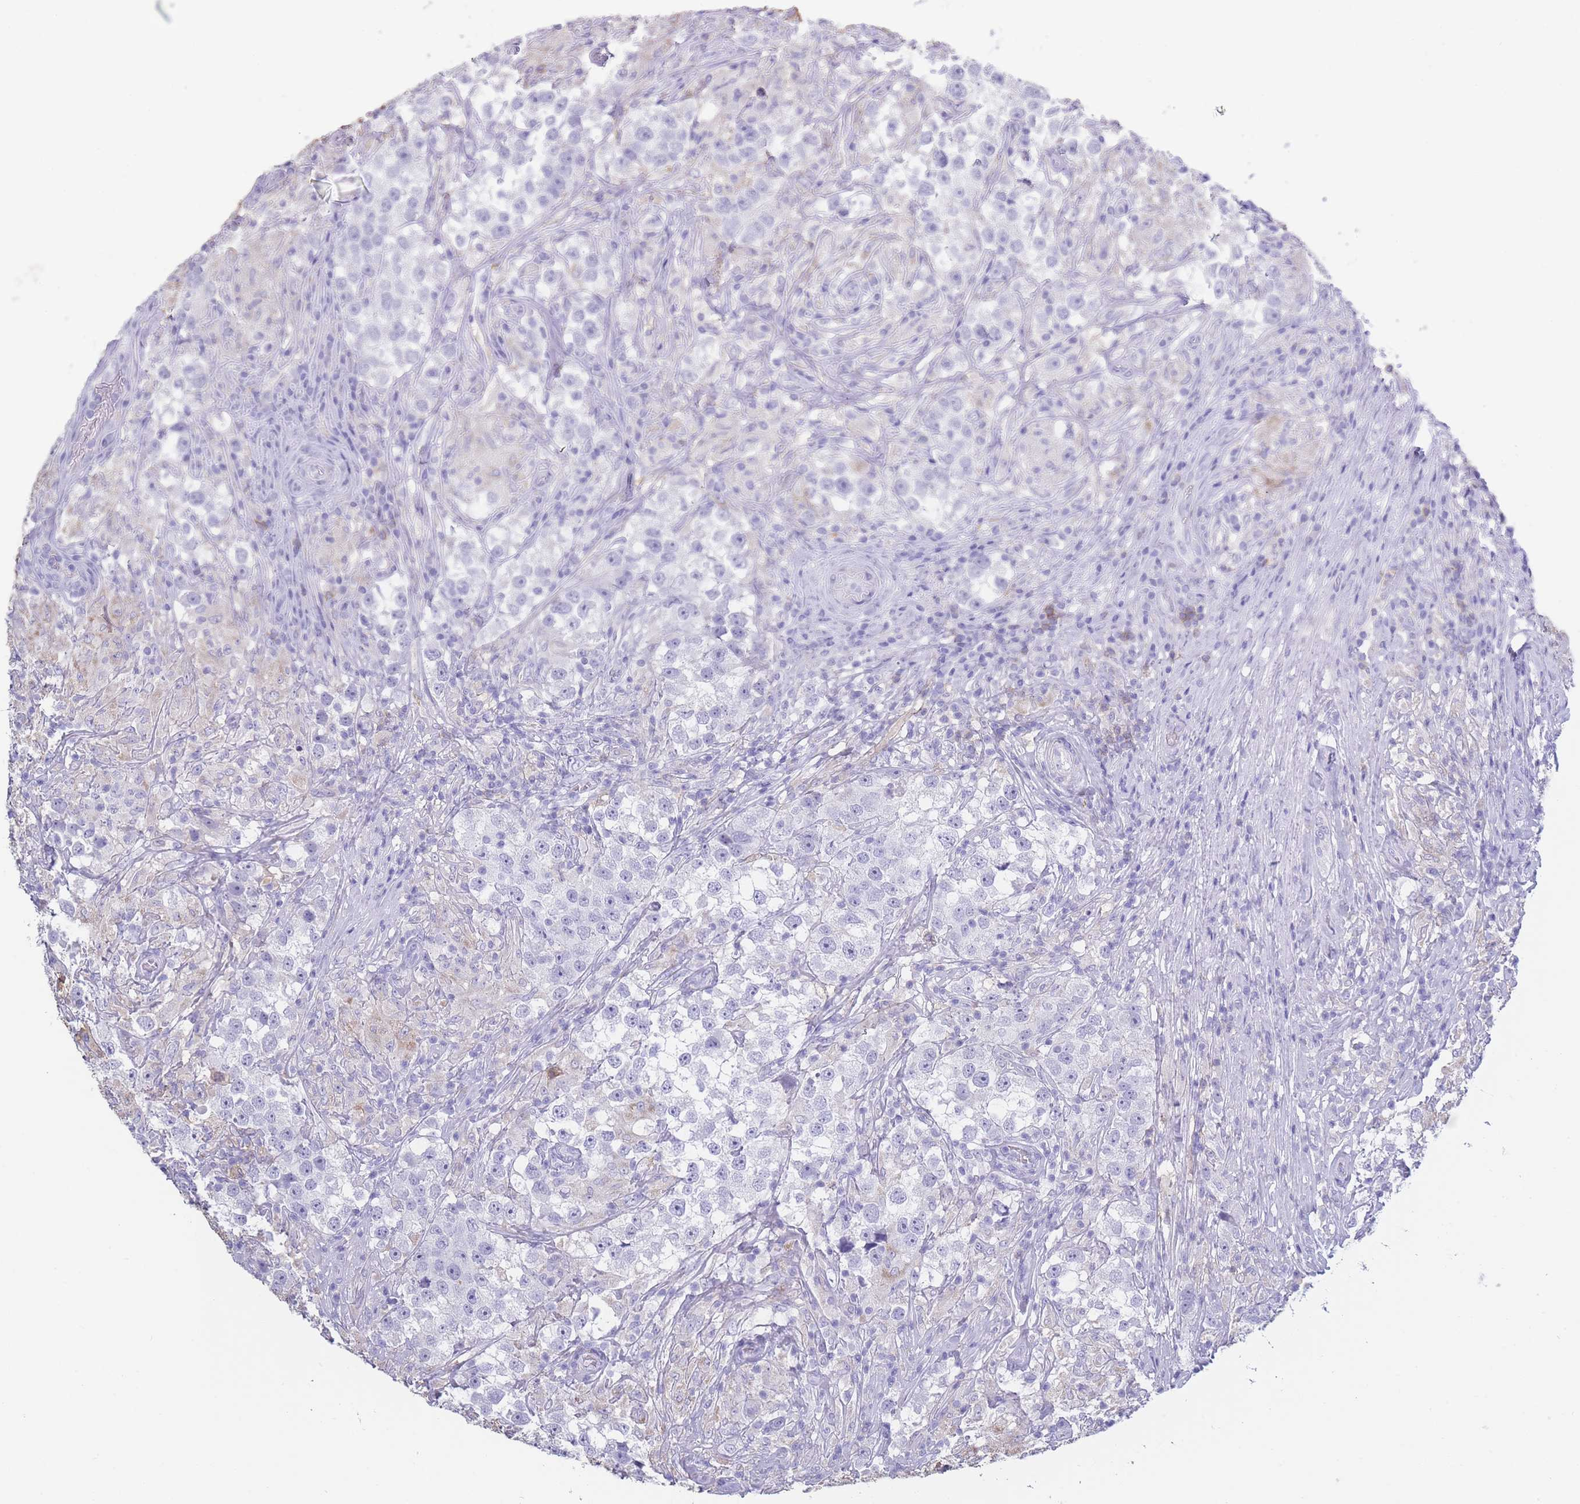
{"staining": {"intensity": "negative", "quantity": "none", "location": "none"}, "tissue": "testis cancer", "cell_type": "Tumor cells", "image_type": "cancer", "snomed": [{"axis": "morphology", "description": "Seminoma, NOS"}, {"axis": "topography", "description": "Testis"}], "caption": "Tumor cells are negative for brown protein staining in seminoma (testis).", "gene": "CD37", "patient": {"sex": "male", "age": 46}}